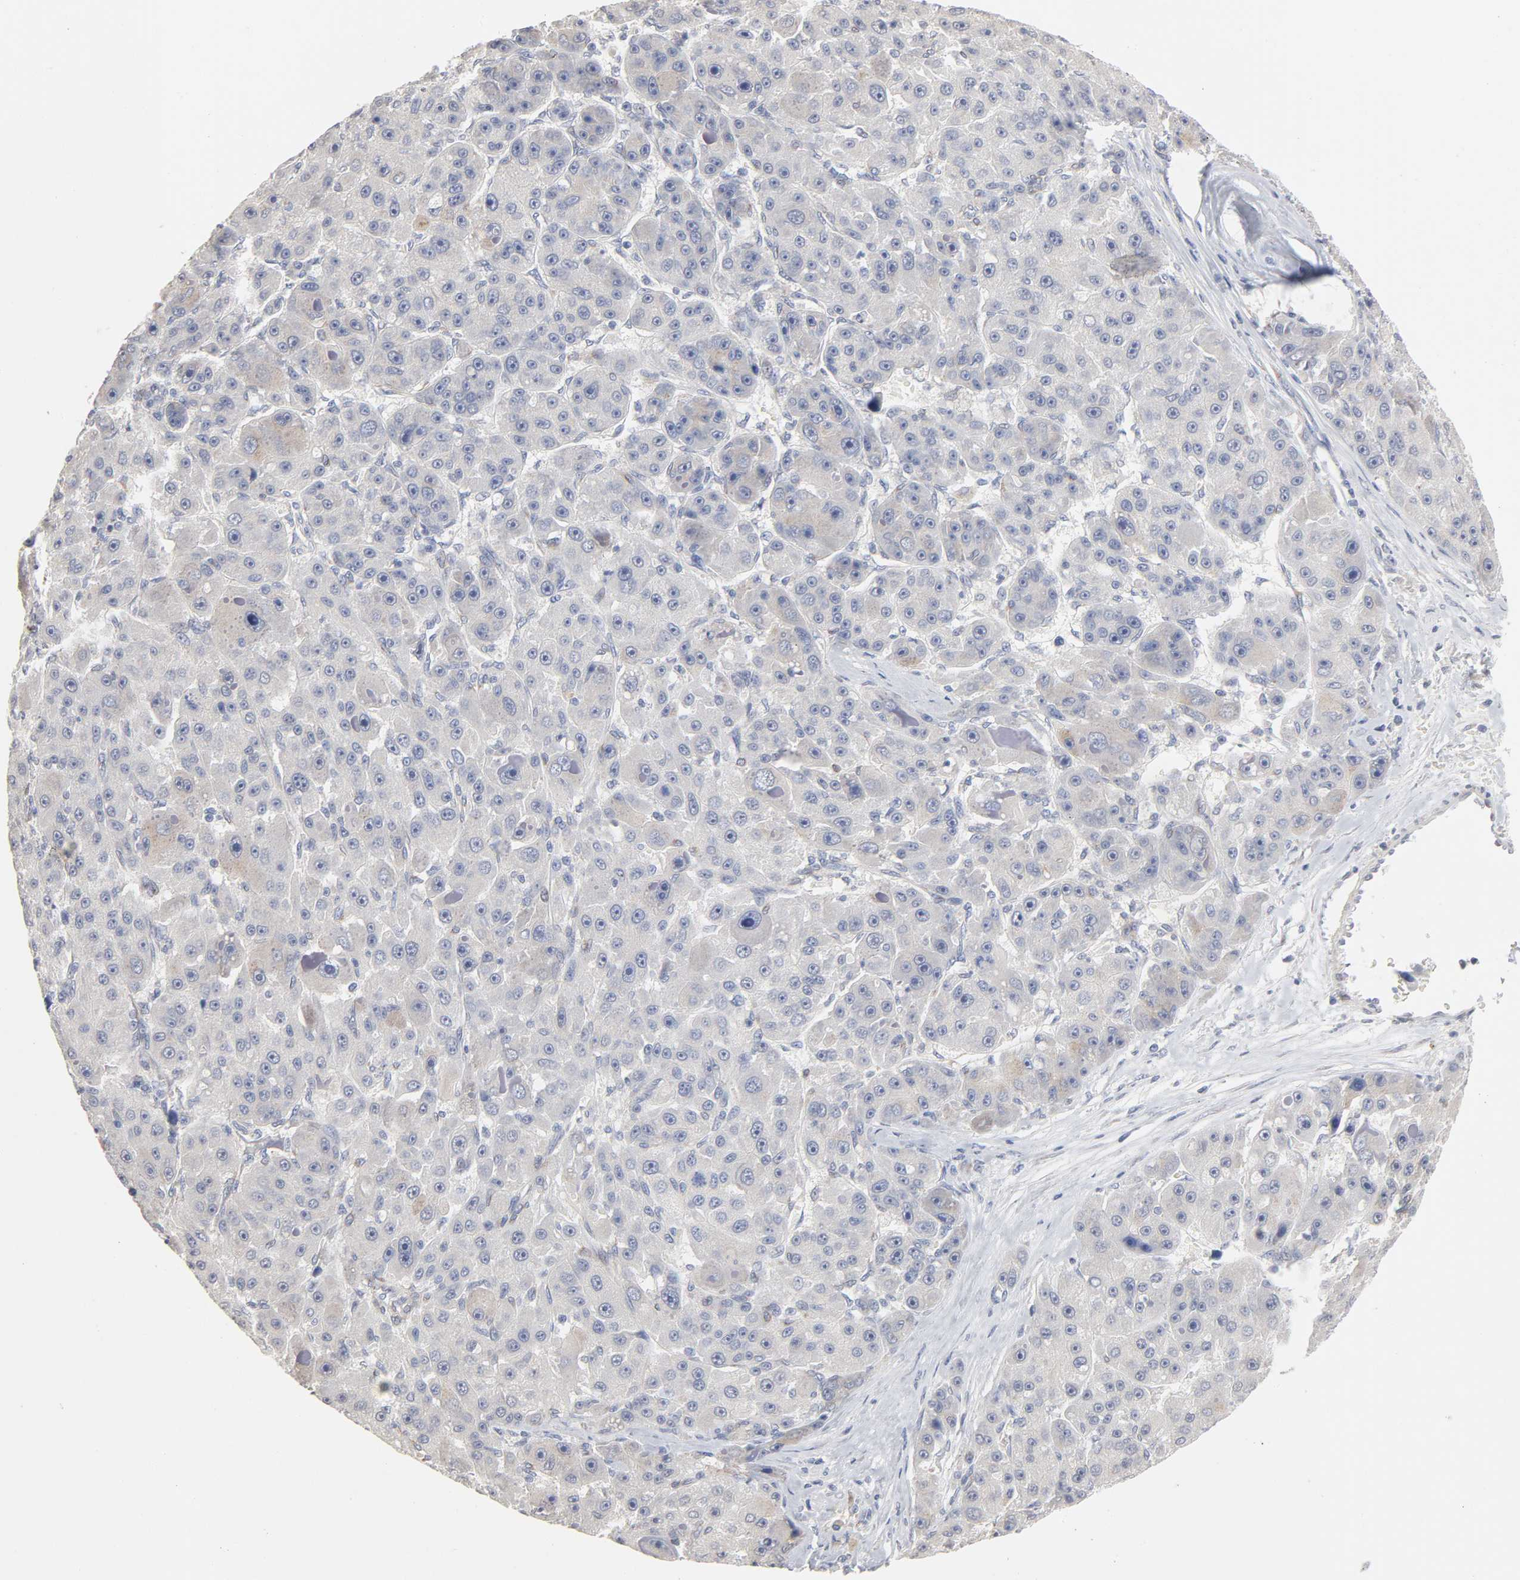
{"staining": {"intensity": "weak", "quantity": "<25%", "location": "cytoplasmic/membranous"}, "tissue": "liver cancer", "cell_type": "Tumor cells", "image_type": "cancer", "snomed": [{"axis": "morphology", "description": "Carcinoma, Hepatocellular, NOS"}, {"axis": "topography", "description": "Liver"}], "caption": "Immunohistochemical staining of liver cancer (hepatocellular carcinoma) shows no significant expression in tumor cells.", "gene": "AK7", "patient": {"sex": "male", "age": 76}}